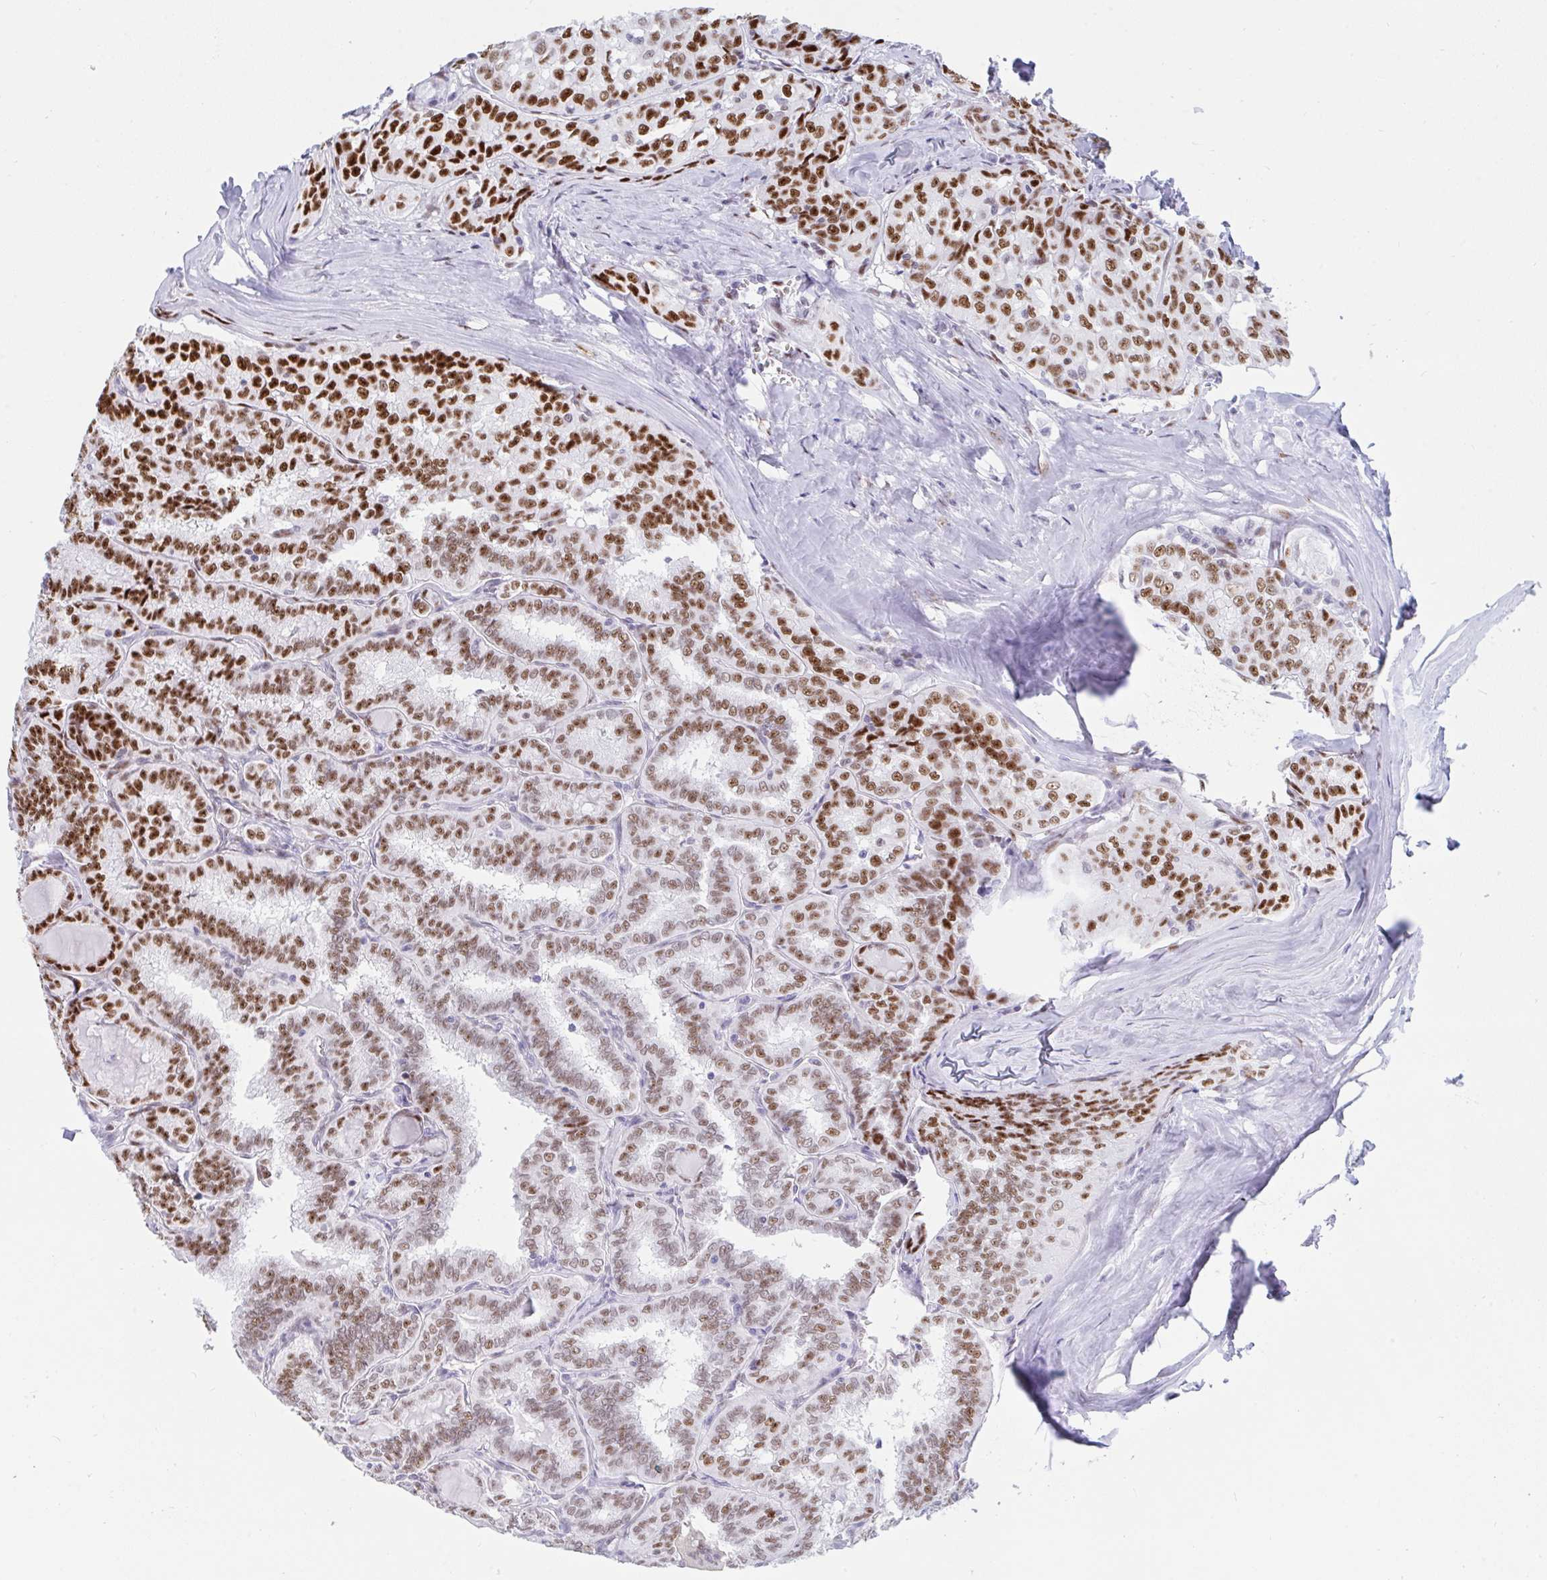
{"staining": {"intensity": "strong", "quantity": "25%-75%", "location": "nuclear"}, "tissue": "thyroid cancer", "cell_type": "Tumor cells", "image_type": "cancer", "snomed": [{"axis": "morphology", "description": "Papillary adenocarcinoma, NOS"}, {"axis": "topography", "description": "Thyroid gland"}], "caption": "This micrograph demonstrates immunohistochemistry staining of thyroid cancer (papillary adenocarcinoma), with high strong nuclear staining in about 25%-75% of tumor cells.", "gene": "IKZF2", "patient": {"sex": "female", "age": 30}}